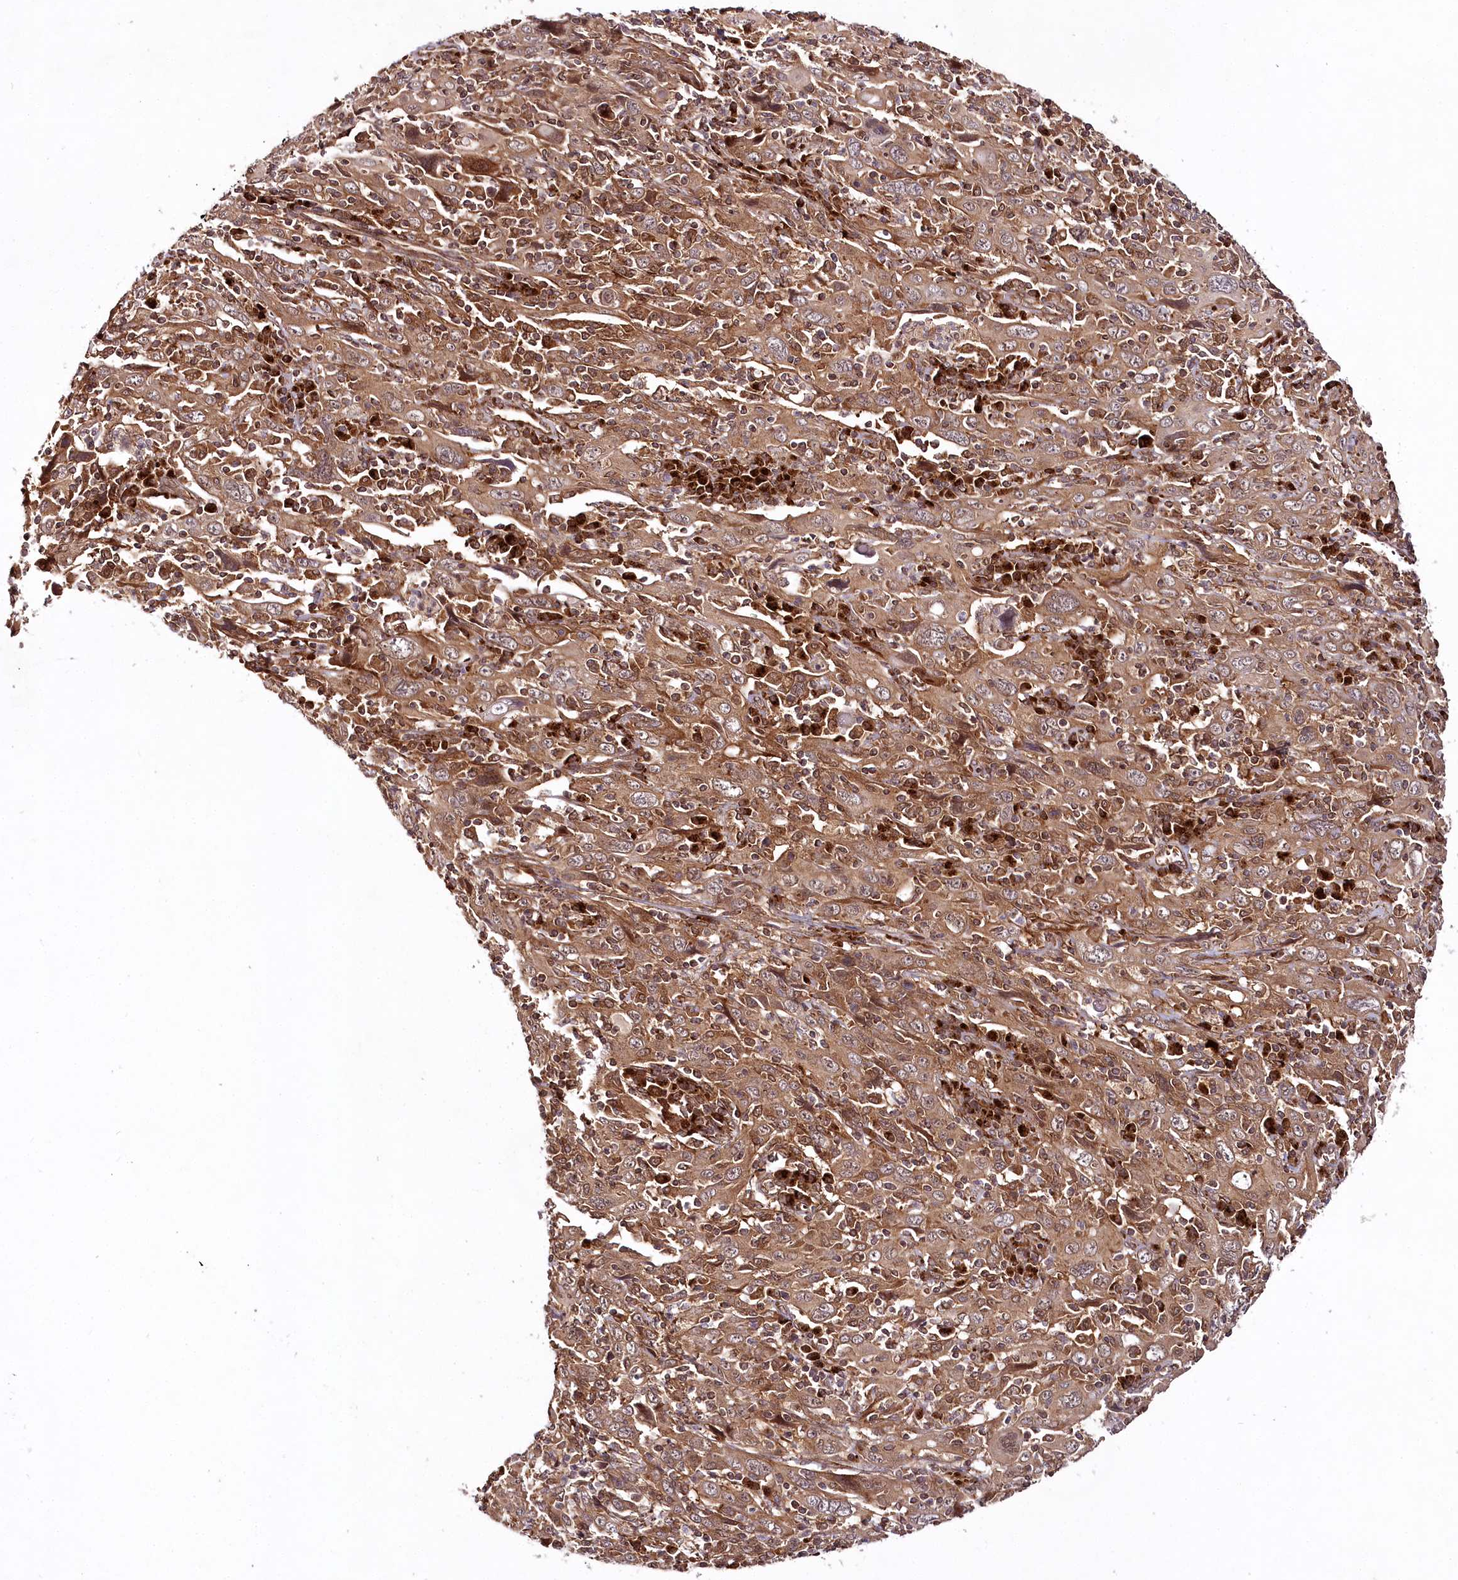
{"staining": {"intensity": "moderate", "quantity": ">75%", "location": "cytoplasmic/membranous"}, "tissue": "cervical cancer", "cell_type": "Tumor cells", "image_type": "cancer", "snomed": [{"axis": "morphology", "description": "Squamous cell carcinoma, NOS"}, {"axis": "topography", "description": "Cervix"}], "caption": "Cervical cancer (squamous cell carcinoma) stained with immunohistochemistry (IHC) demonstrates moderate cytoplasmic/membranous expression in about >75% of tumor cells. The staining is performed using DAB (3,3'-diaminobenzidine) brown chromogen to label protein expression. The nuclei are counter-stained blue using hematoxylin.", "gene": "COPG1", "patient": {"sex": "female", "age": 46}}